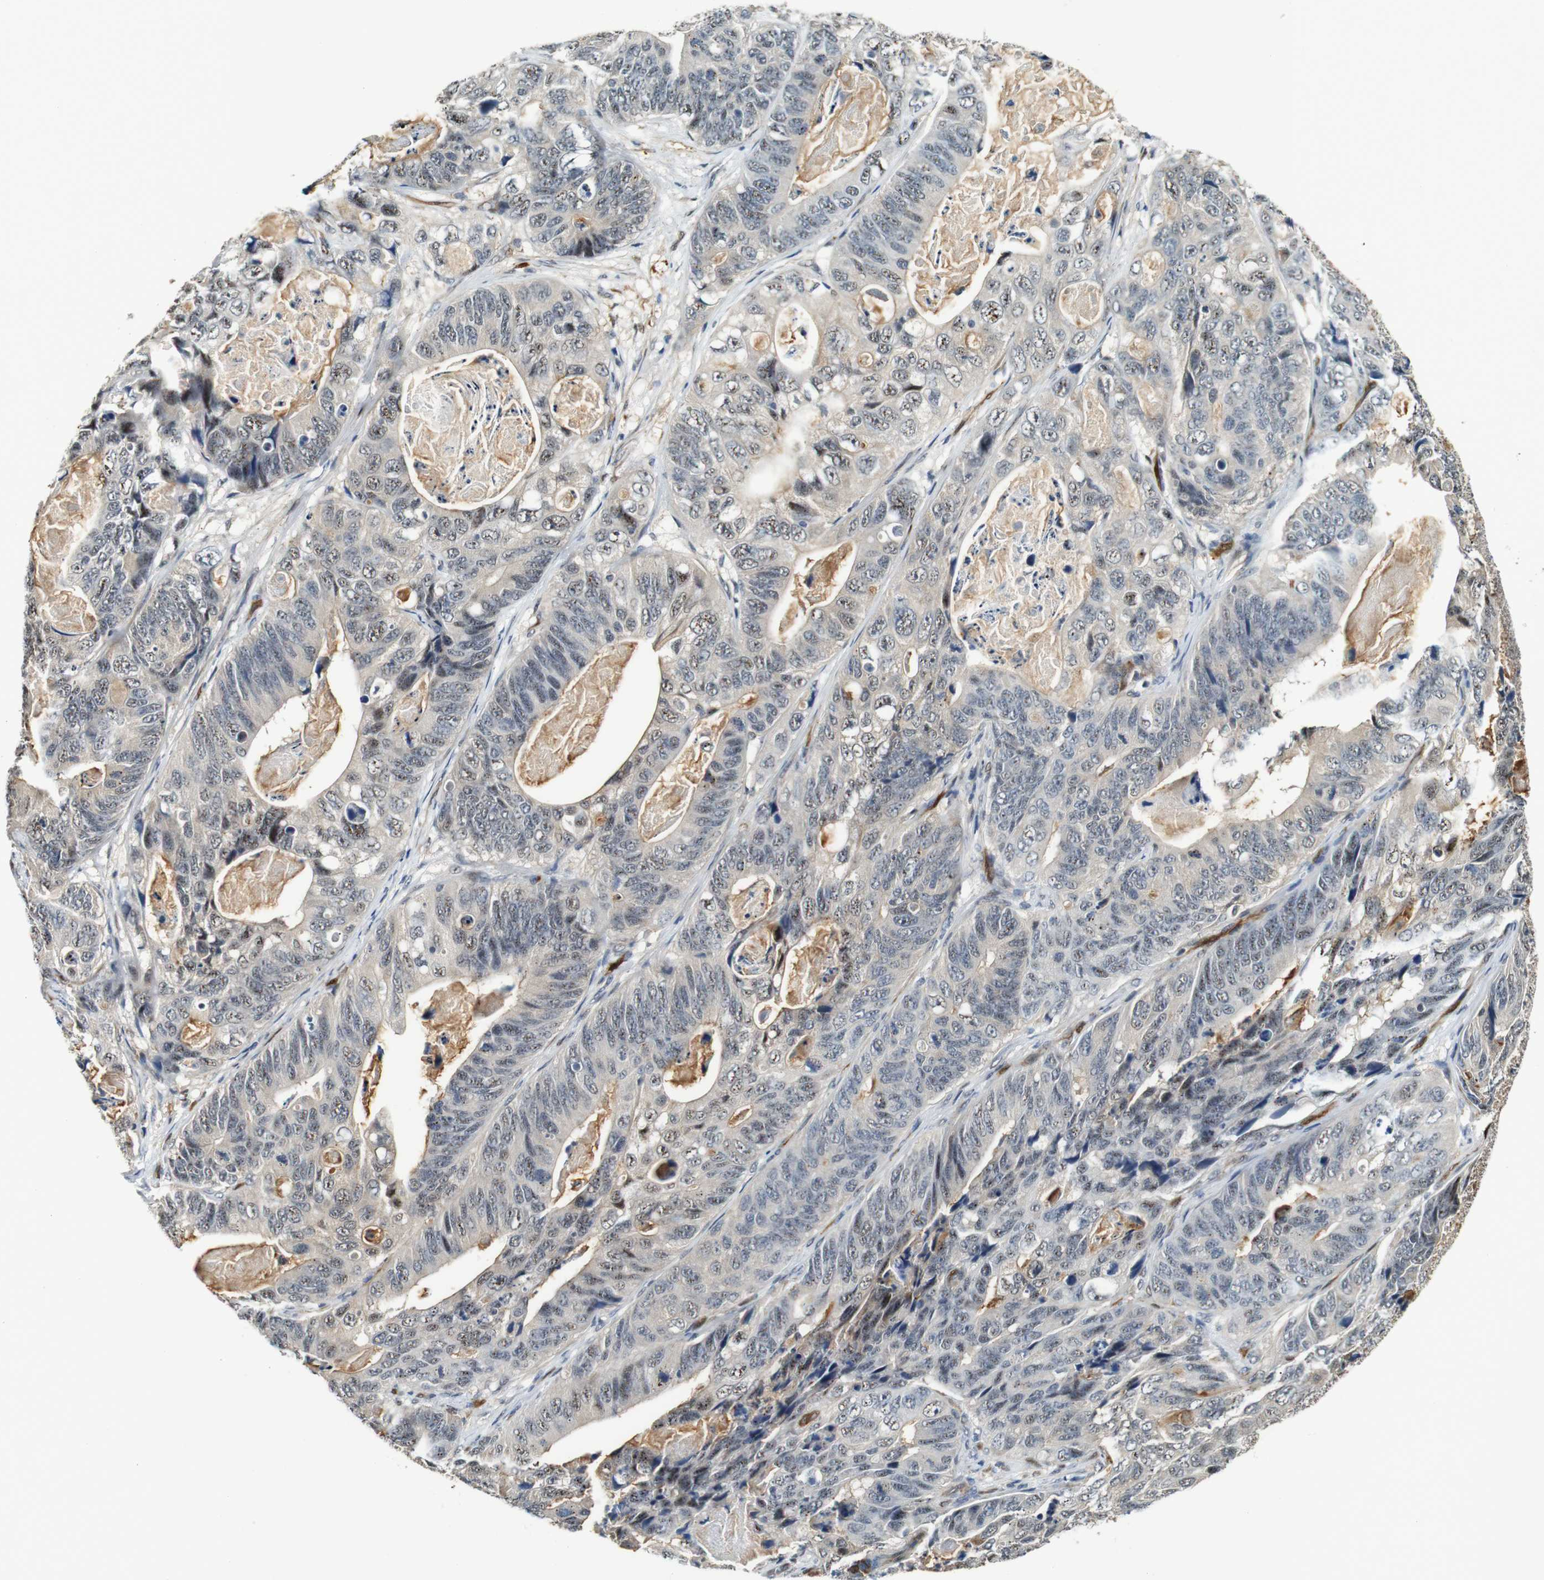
{"staining": {"intensity": "weak", "quantity": "25%-75%", "location": "cytoplasmic/membranous,nuclear"}, "tissue": "stomach cancer", "cell_type": "Tumor cells", "image_type": "cancer", "snomed": [{"axis": "morphology", "description": "Adenocarcinoma, NOS"}, {"axis": "topography", "description": "Stomach"}], "caption": "Immunohistochemical staining of human stomach cancer shows low levels of weak cytoplasmic/membranous and nuclear protein positivity in about 25%-75% of tumor cells.", "gene": "LXN", "patient": {"sex": "female", "age": 89}}